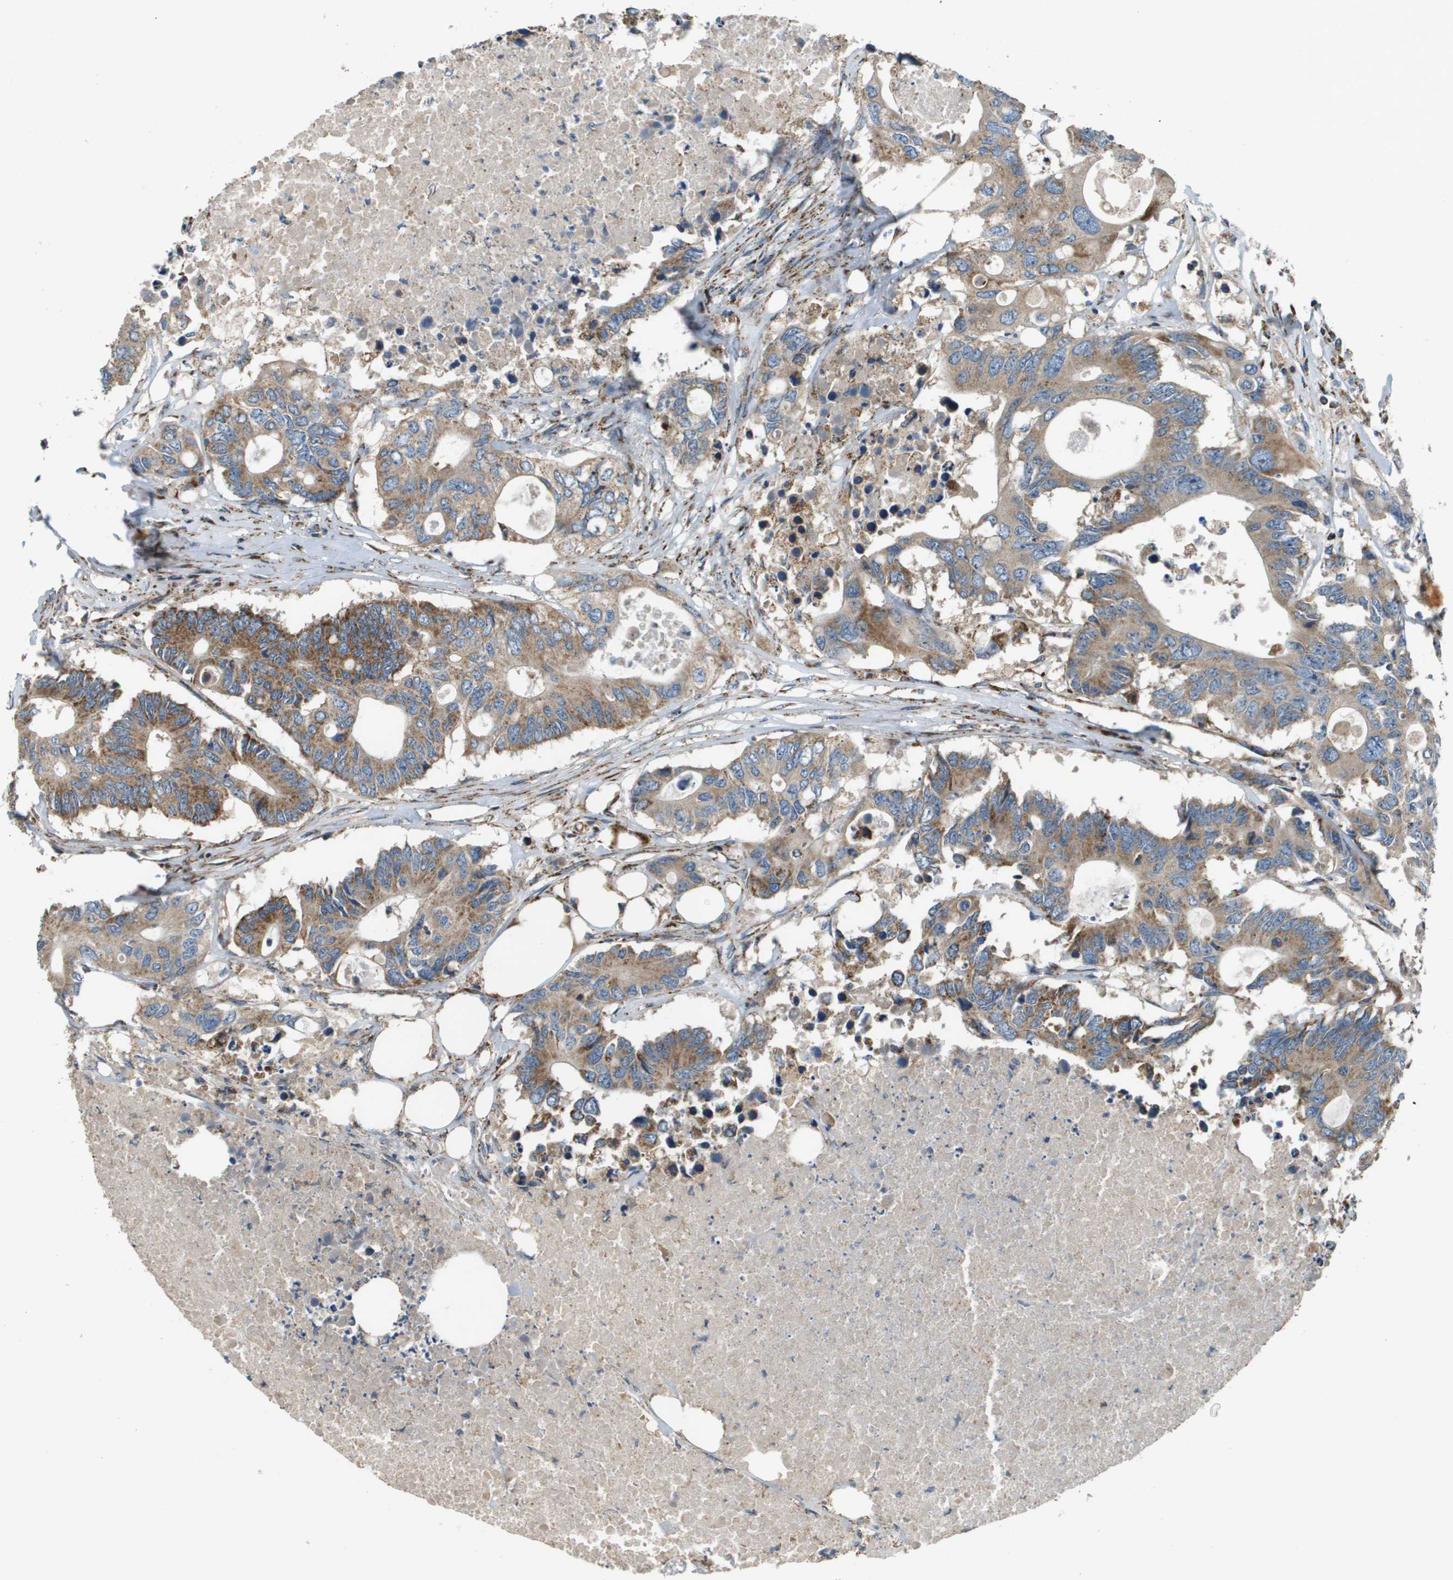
{"staining": {"intensity": "moderate", "quantity": ">75%", "location": "cytoplasmic/membranous"}, "tissue": "colorectal cancer", "cell_type": "Tumor cells", "image_type": "cancer", "snomed": [{"axis": "morphology", "description": "Adenocarcinoma, NOS"}, {"axis": "topography", "description": "Colon"}], "caption": "Protein staining reveals moderate cytoplasmic/membranous positivity in approximately >75% of tumor cells in adenocarcinoma (colorectal). The protein of interest is shown in brown color, while the nuclei are stained blue.", "gene": "NRK", "patient": {"sex": "male", "age": 71}}